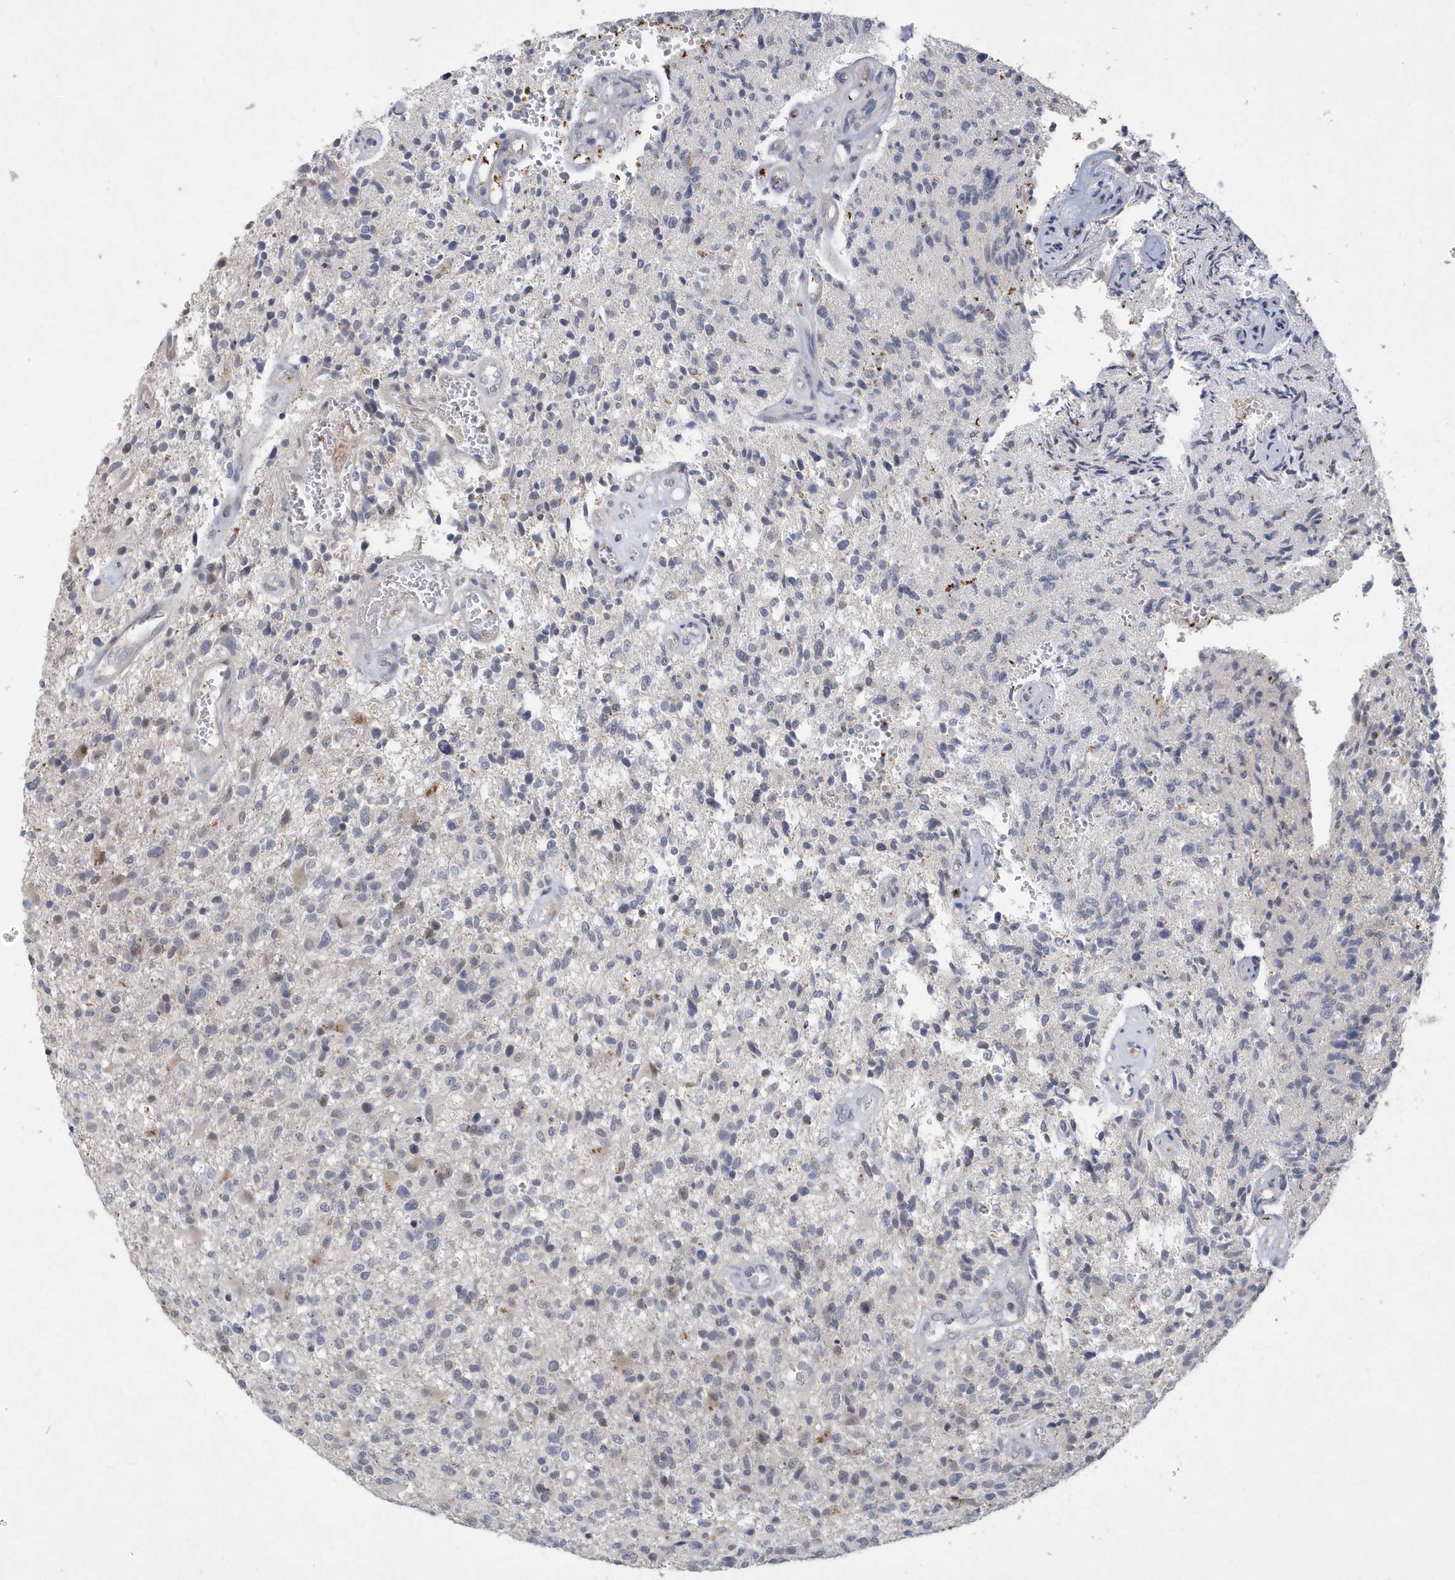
{"staining": {"intensity": "negative", "quantity": "none", "location": "none"}, "tissue": "glioma", "cell_type": "Tumor cells", "image_type": "cancer", "snomed": [{"axis": "morphology", "description": "Glioma, malignant, High grade"}, {"axis": "topography", "description": "Brain"}], "caption": "Immunohistochemical staining of glioma exhibits no significant positivity in tumor cells.", "gene": "TSPEAR", "patient": {"sex": "male", "age": 72}}